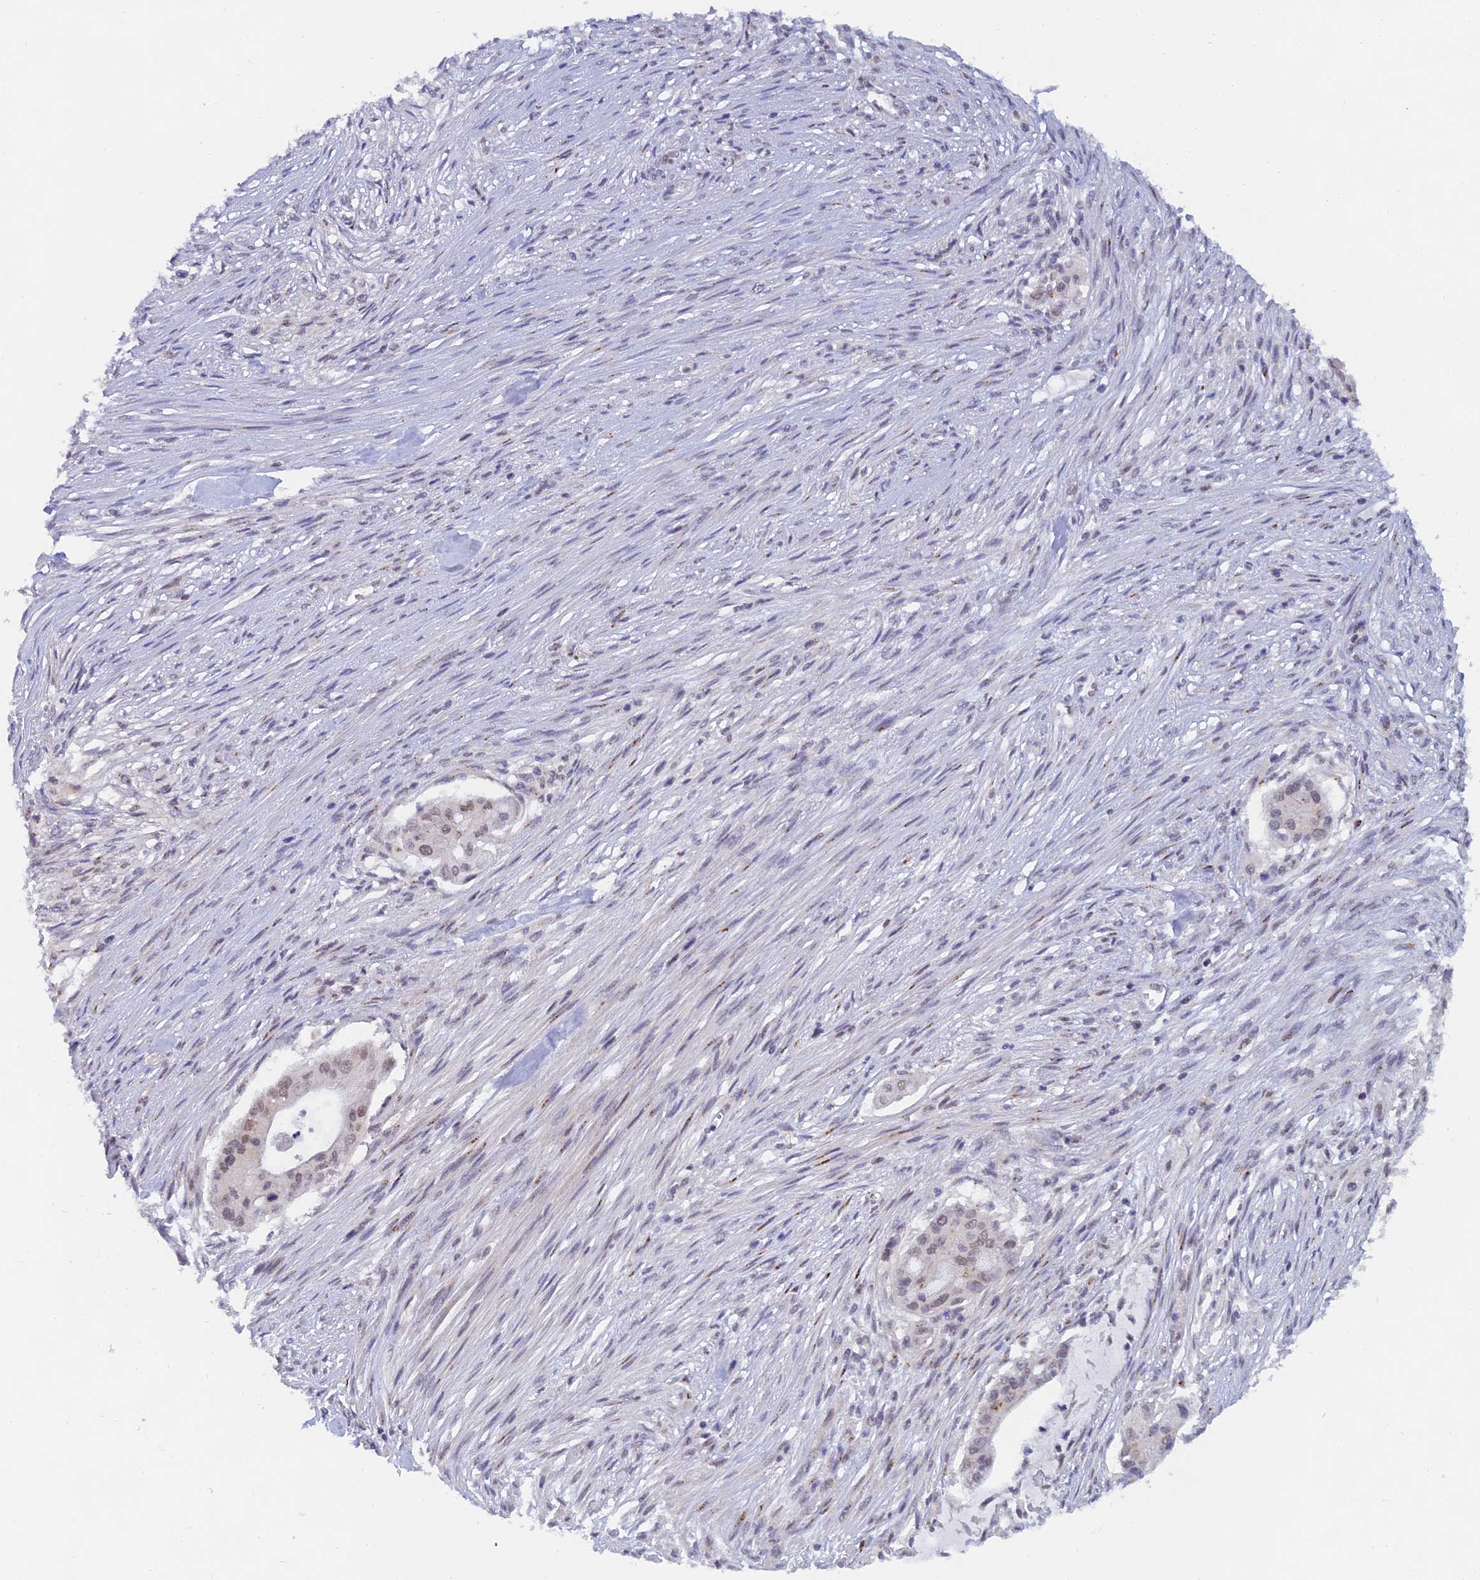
{"staining": {"intensity": "strong", "quantity": "<25%", "location": "cytoplasmic/membranous,nuclear"}, "tissue": "pancreatic cancer", "cell_type": "Tumor cells", "image_type": "cancer", "snomed": [{"axis": "morphology", "description": "Adenocarcinoma, NOS"}, {"axis": "topography", "description": "Pancreas"}], "caption": "Protein expression analysis of human pancreatic cancer reveals strong cytoplasmic/membranous and nuclear positivity in about <25% of tumor cells.", "gene": "THOC3", "patient": {"sex": "male", "age": 46}}